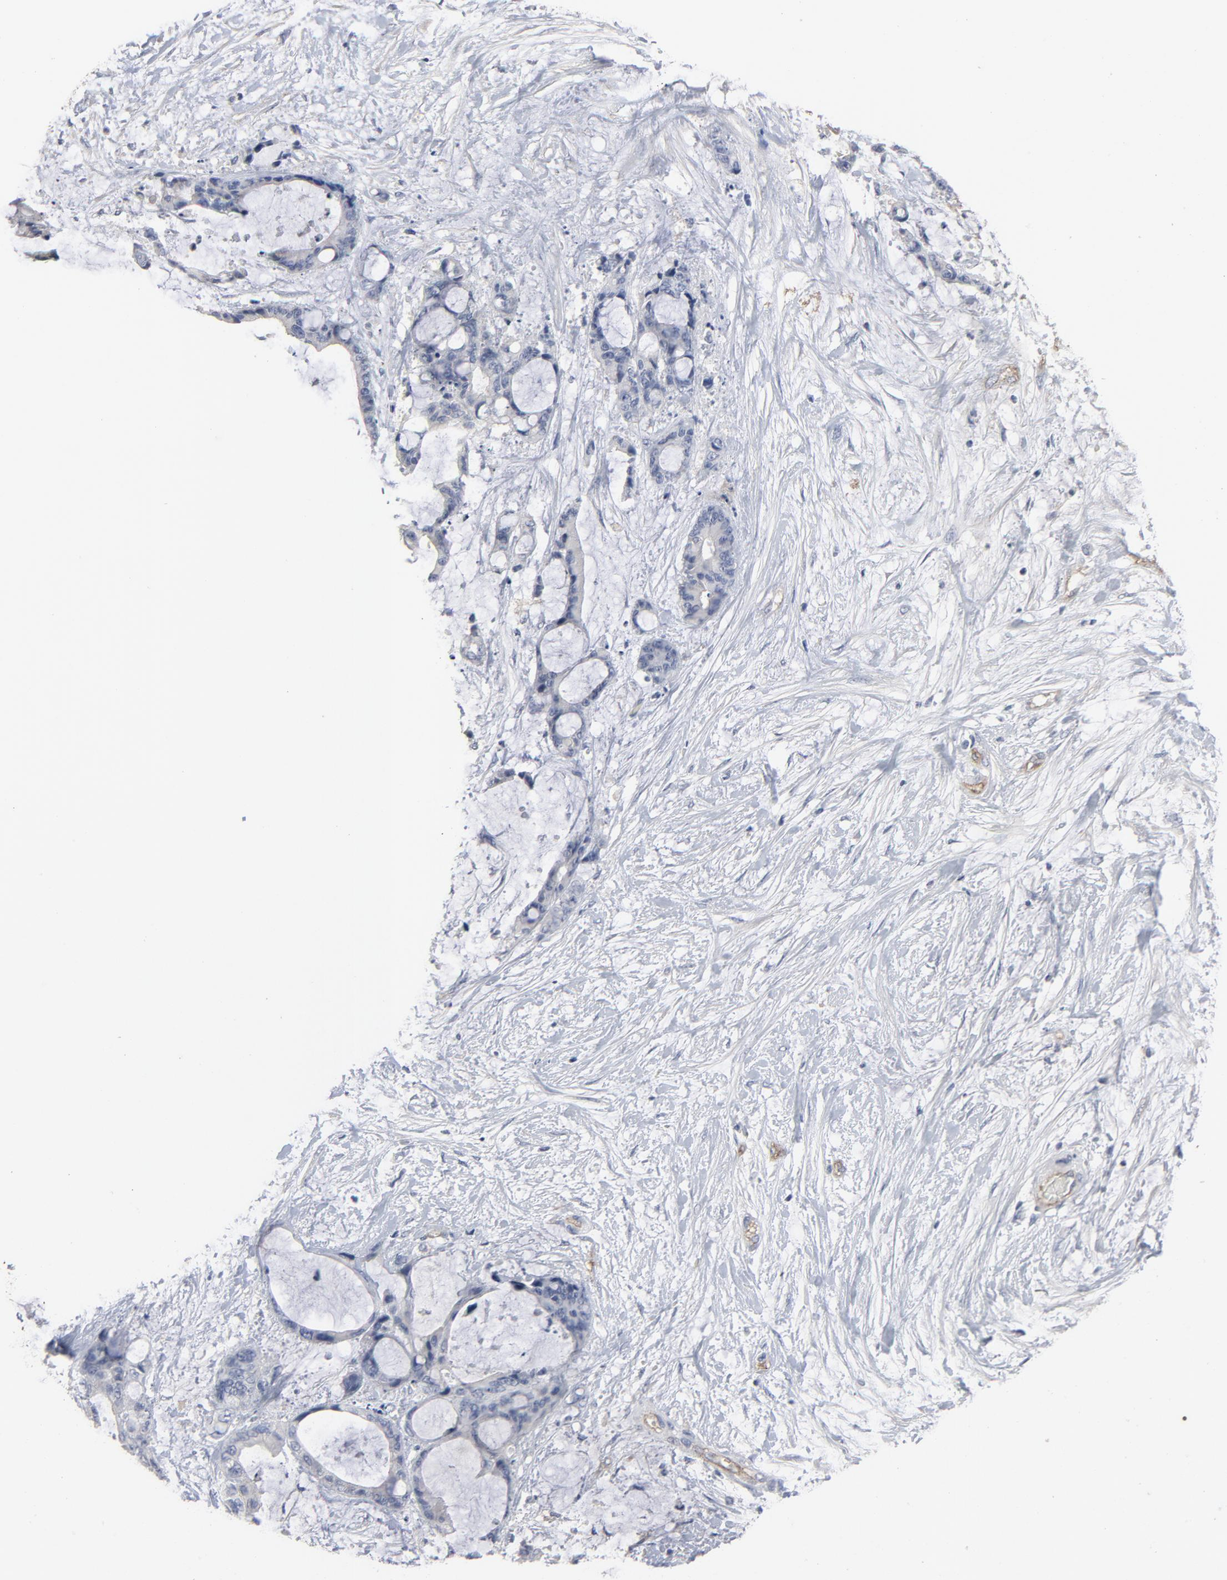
{"staining": {"intensity": "negative", "quantity": "none", "location": "none"}, "tissue": "liver cancer", "cell_type": "Tumor cells", "image_type": "cancer", "snomed": [{"axis": "morphology", "description": "Cholangiocarcinoma"}, {"axis": "topography", "description": "Liver"}], "caption": "High power microscopy histopathology image of an immunohistochemistry histopathology image of liver cancer, revealing no significant expression in tumor cells. Nuclei are stained in blue.", "gene": "KDR", "patient": {"sex": "female", "age": 73}}